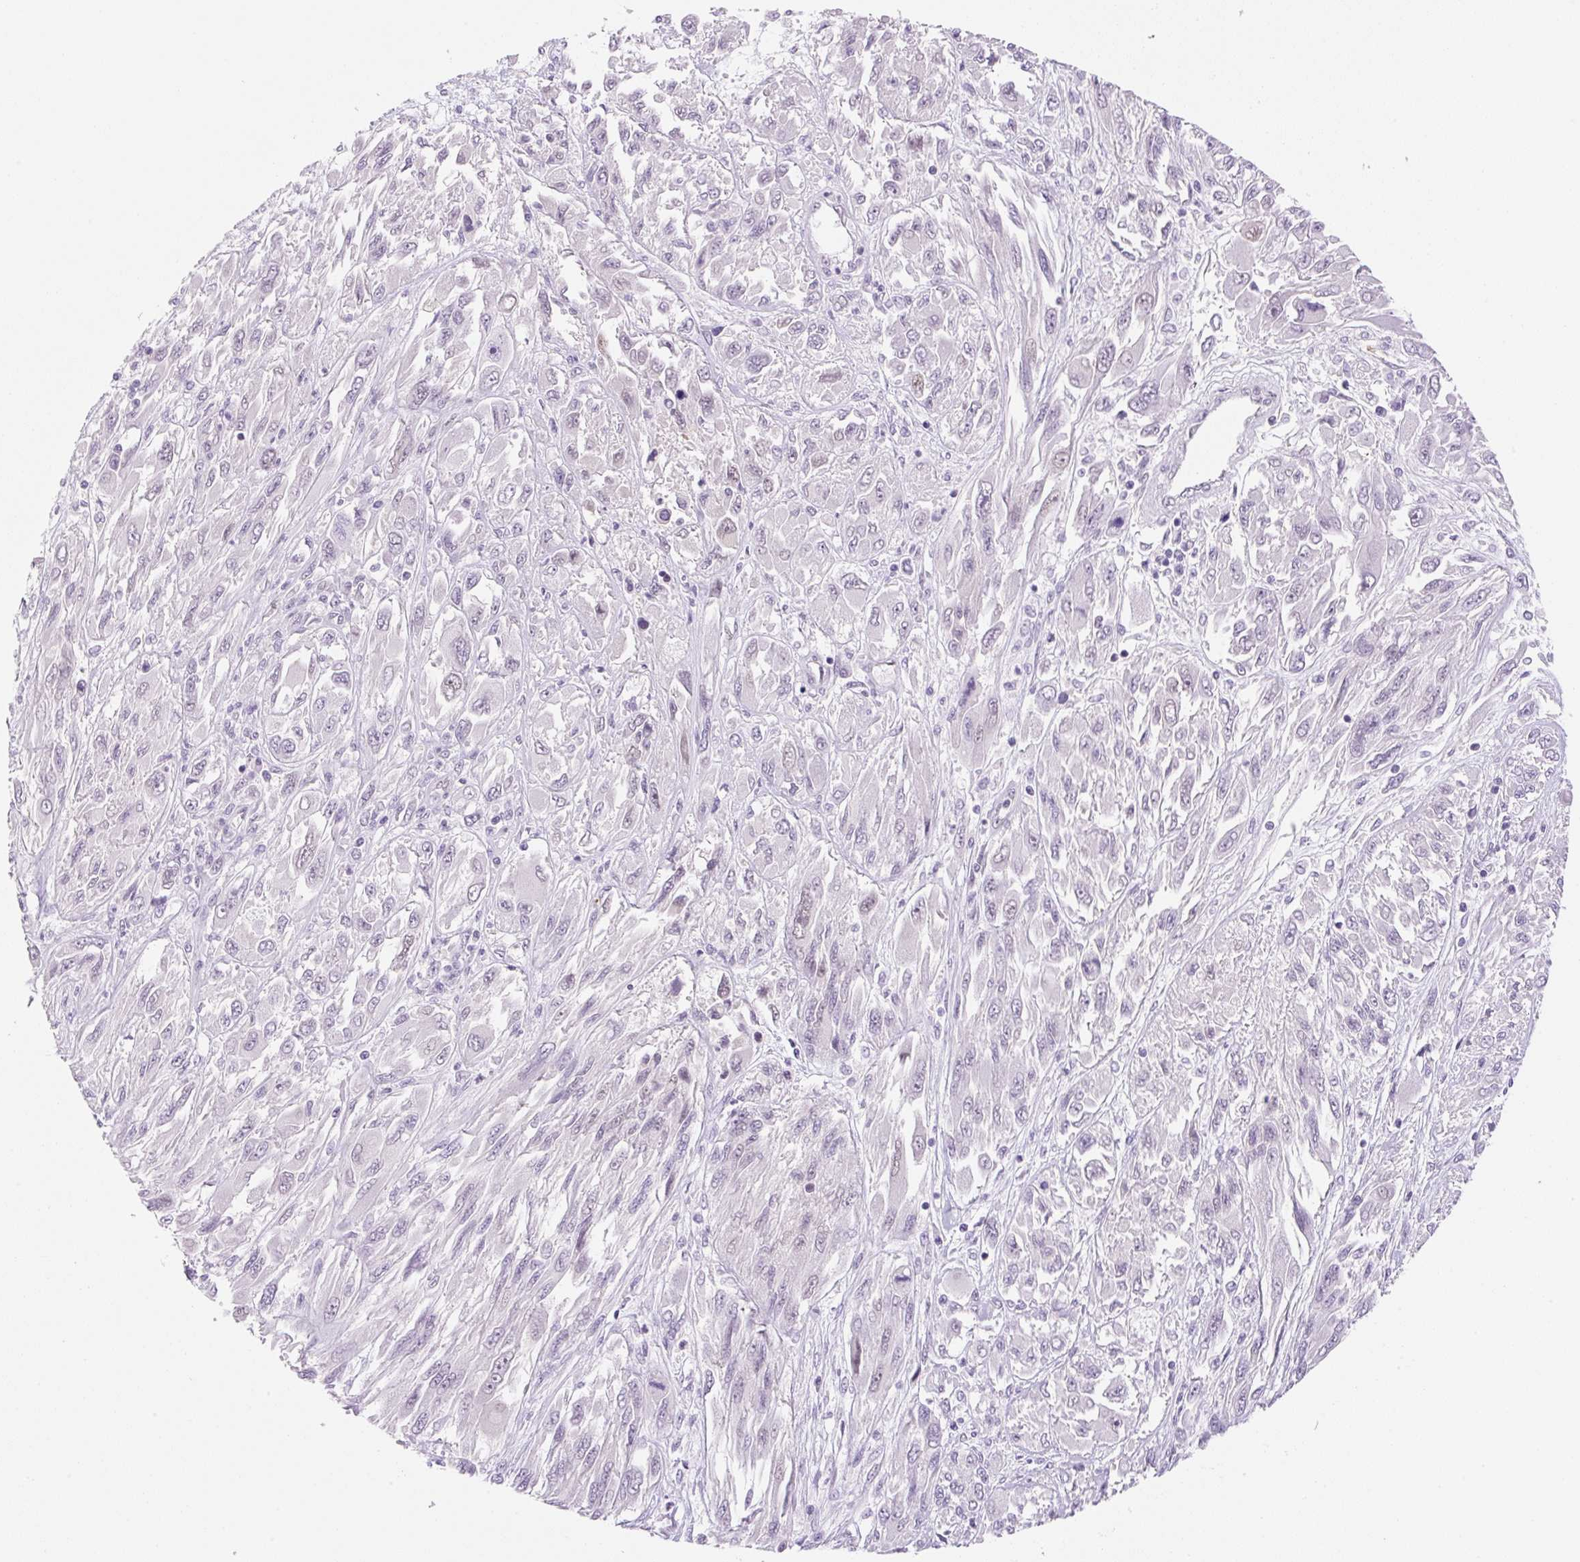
{"staining": {"intensity": "negative", "quantity": "none", "location": "none"}, "tissue": "melanoma", "cell_type": "Tumor cells", "image_type": "cancer", "snomed": [{"axis": "morphology", "description": "Malignant melanoma, NOS"}, {"axis": "topography", "description": "Skin"}], "caption": "IHC photomicrograph of neoplastic tissue: human malignant melanoma stained with DAB (3,3'-diaminobenzidine) shows no significant protein staining in tumor cells.", "gene": "SYNE3", "patient": {"sex": "female", "age": 91}}